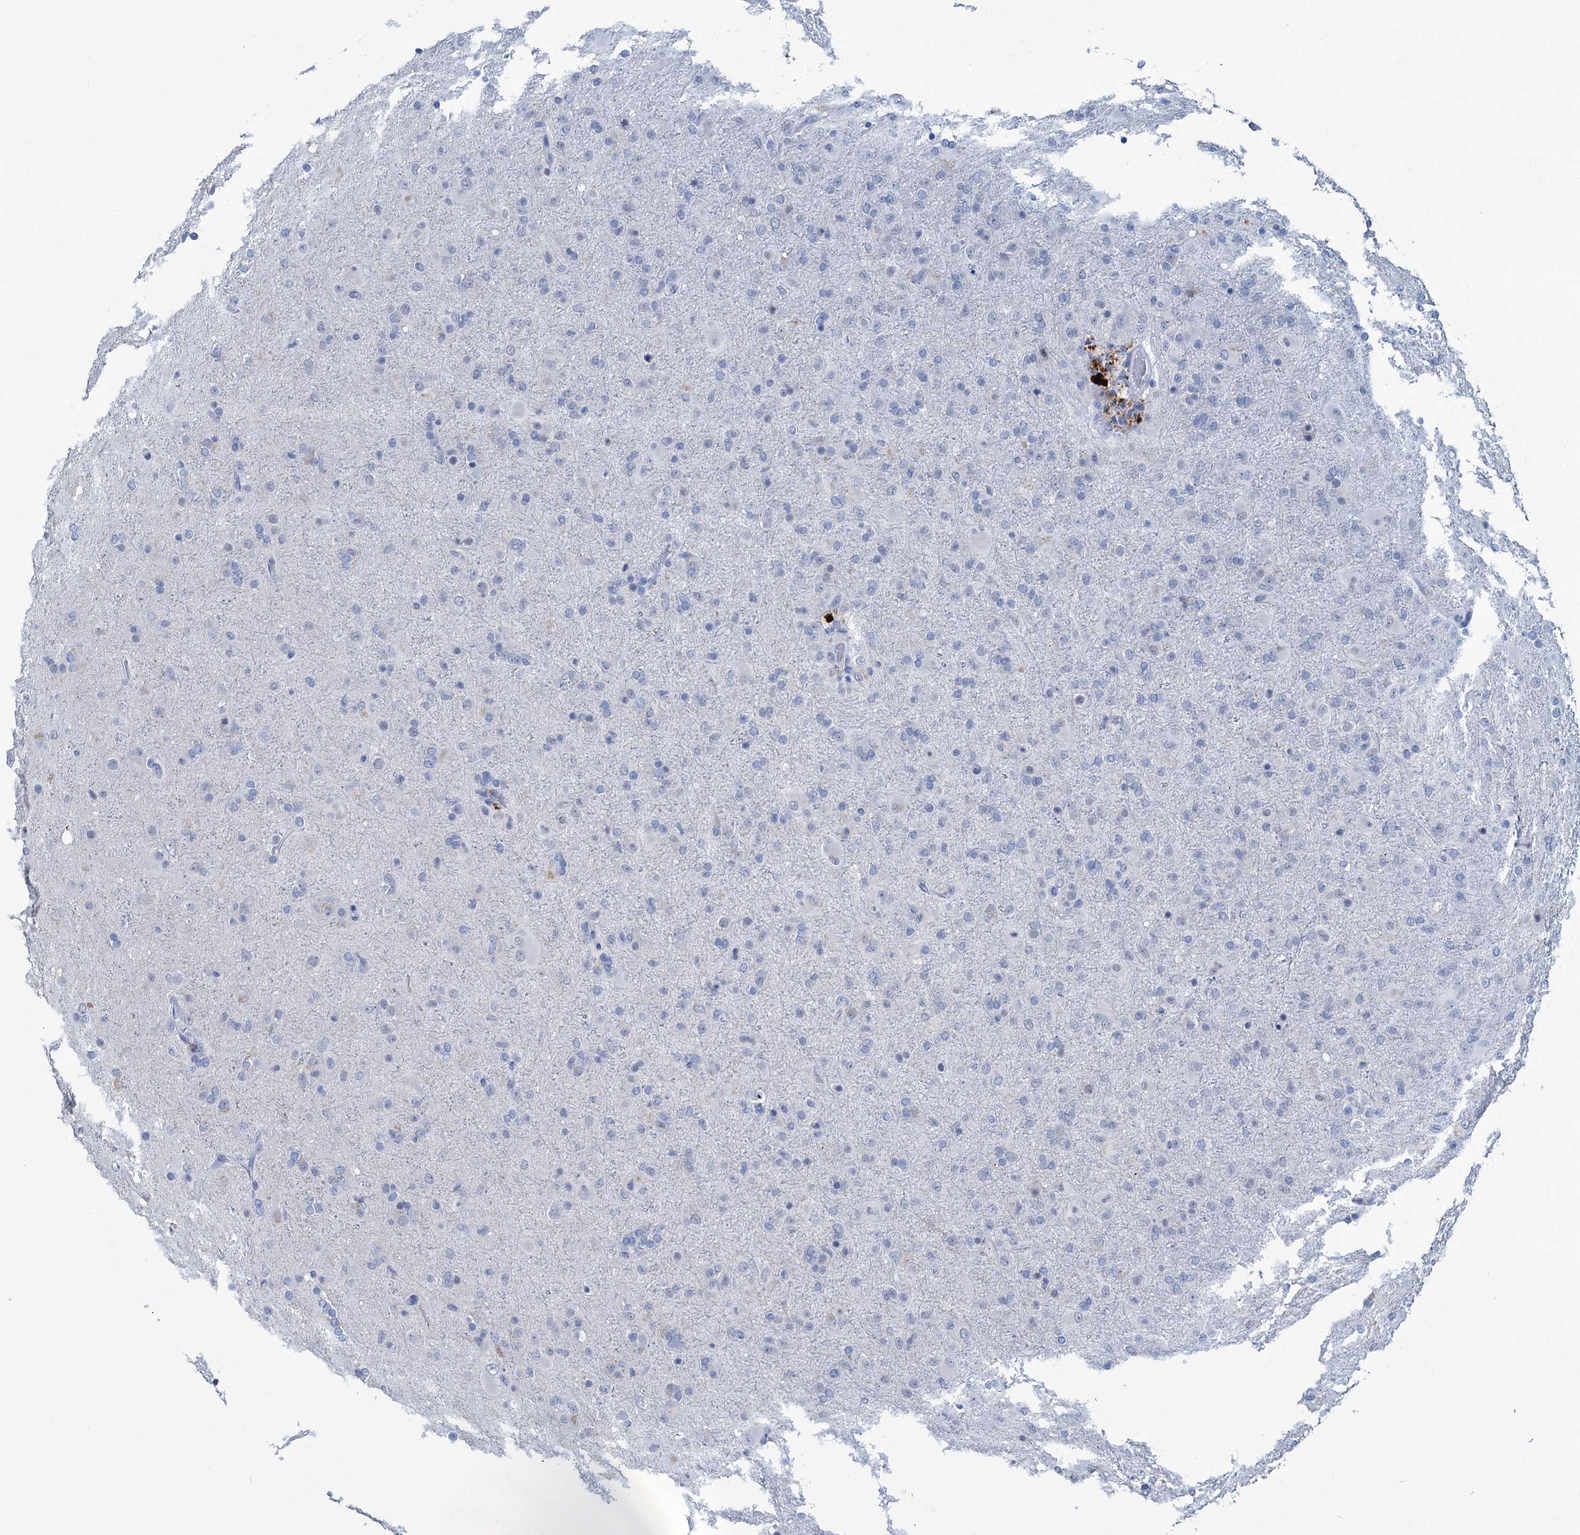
{"staining": {"intensity": "negative", "quantity": "none", "location": "none"}, "tissue": "glioma", "cell_type": "Tumor cells", "image_type": "cancer", "snomed": [{"axis": "morphology", "description": "Glioma, malignant, Low grade"}, {"axis": "topography", "description": "Brain"}], "caption": "A photomicrograph of human glioma is negative for staining in tumor cells.", "gene": "NEU3", "patient": {"sex": "male", "age": 65}}